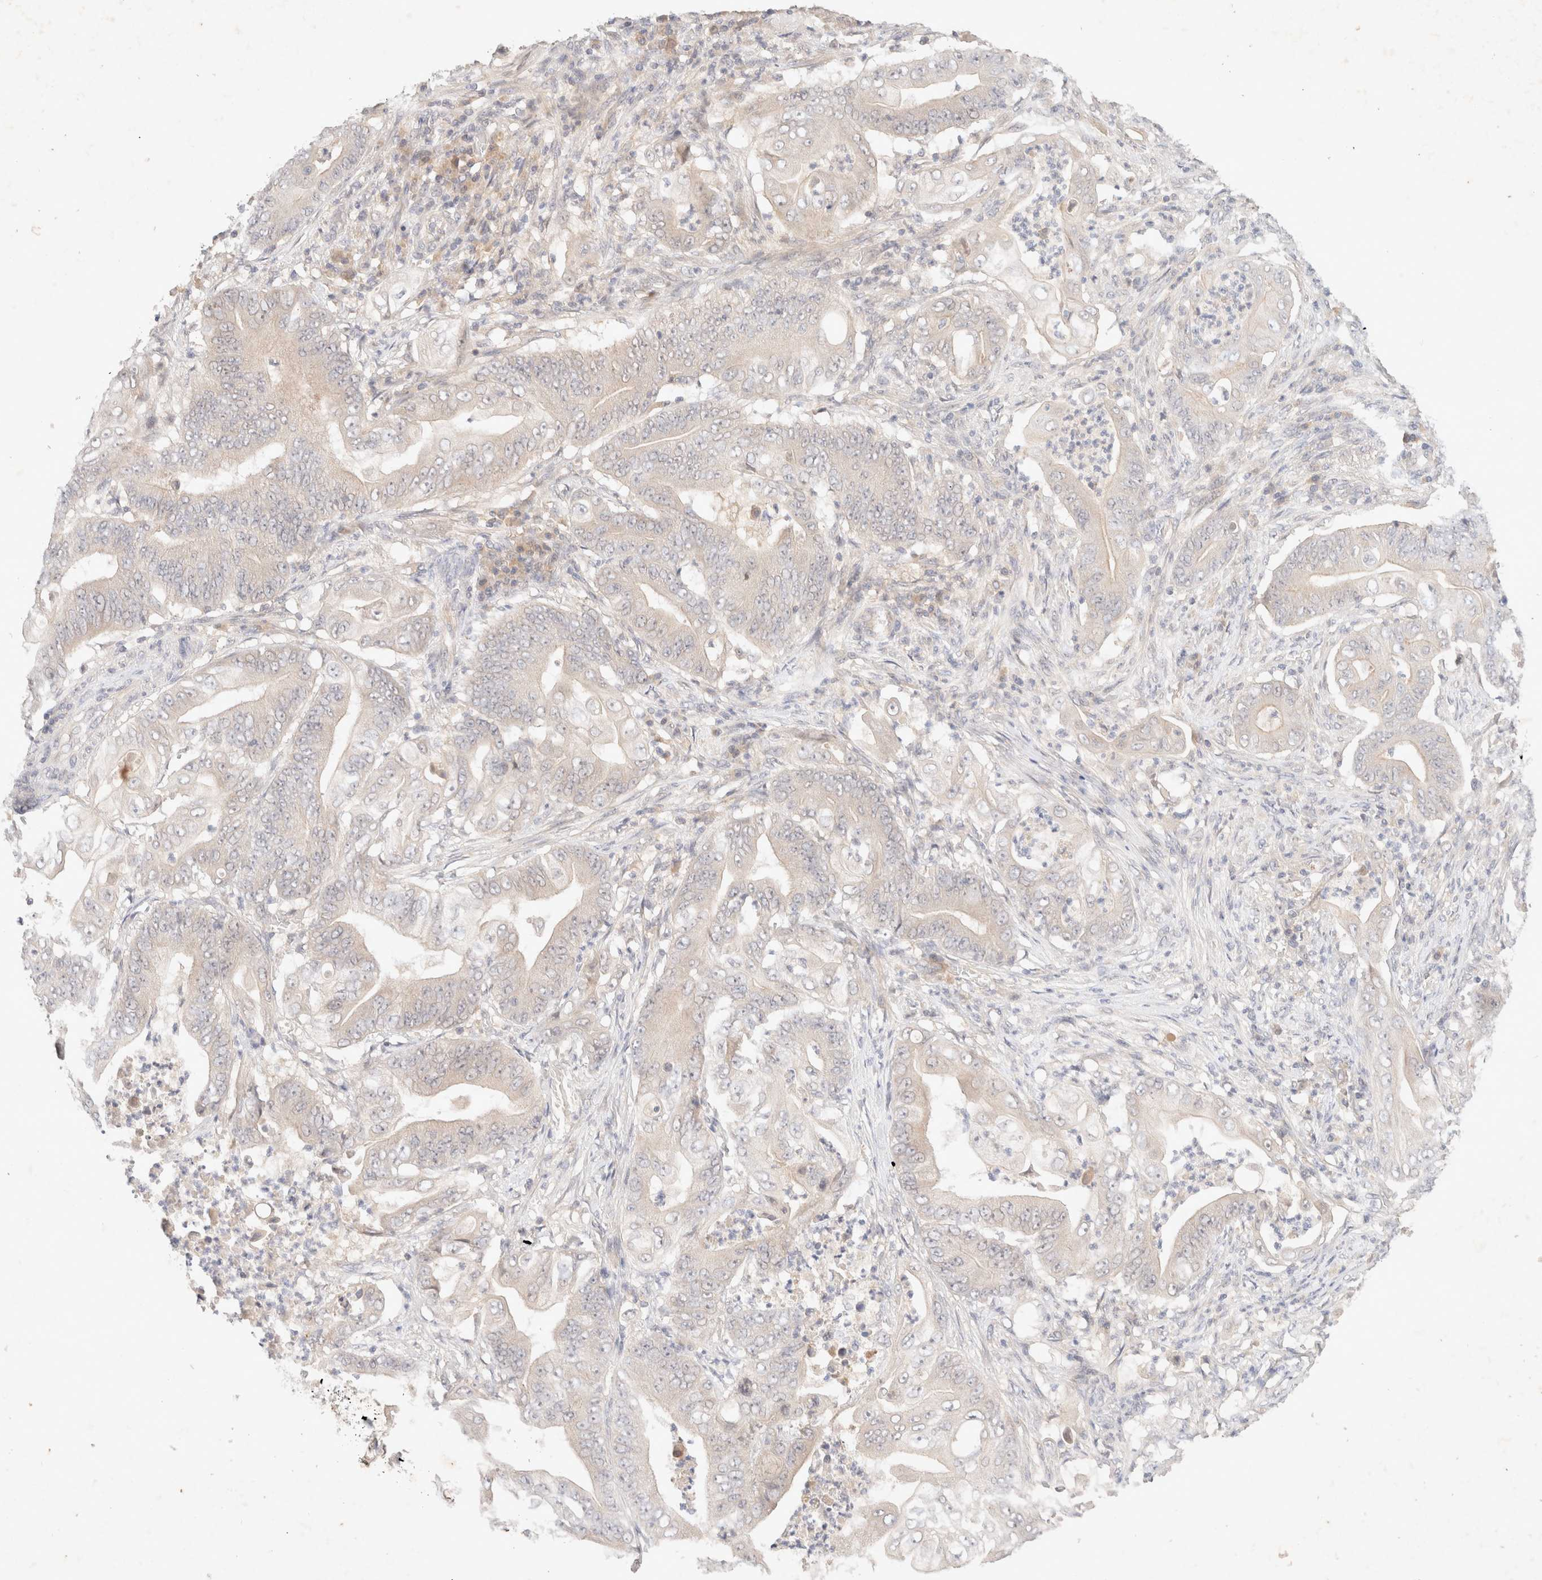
{"staining": {"intensity": "negative", "quantity": "none", "location": "none"}, "tissue": "stomach cancer", "cell_type": "Tumor cells", "image_type": "cancer", "snomed": [{"axis": "morphology", "description": "Adenocarcinoma, NOS"}, {"axis": "topography", "description": "Stomach"}], "caption": "Tumor cells show no significant staining in stomach cancer.", "gene": "SARM1", "patient": {"sex": "female", "age": 73}}